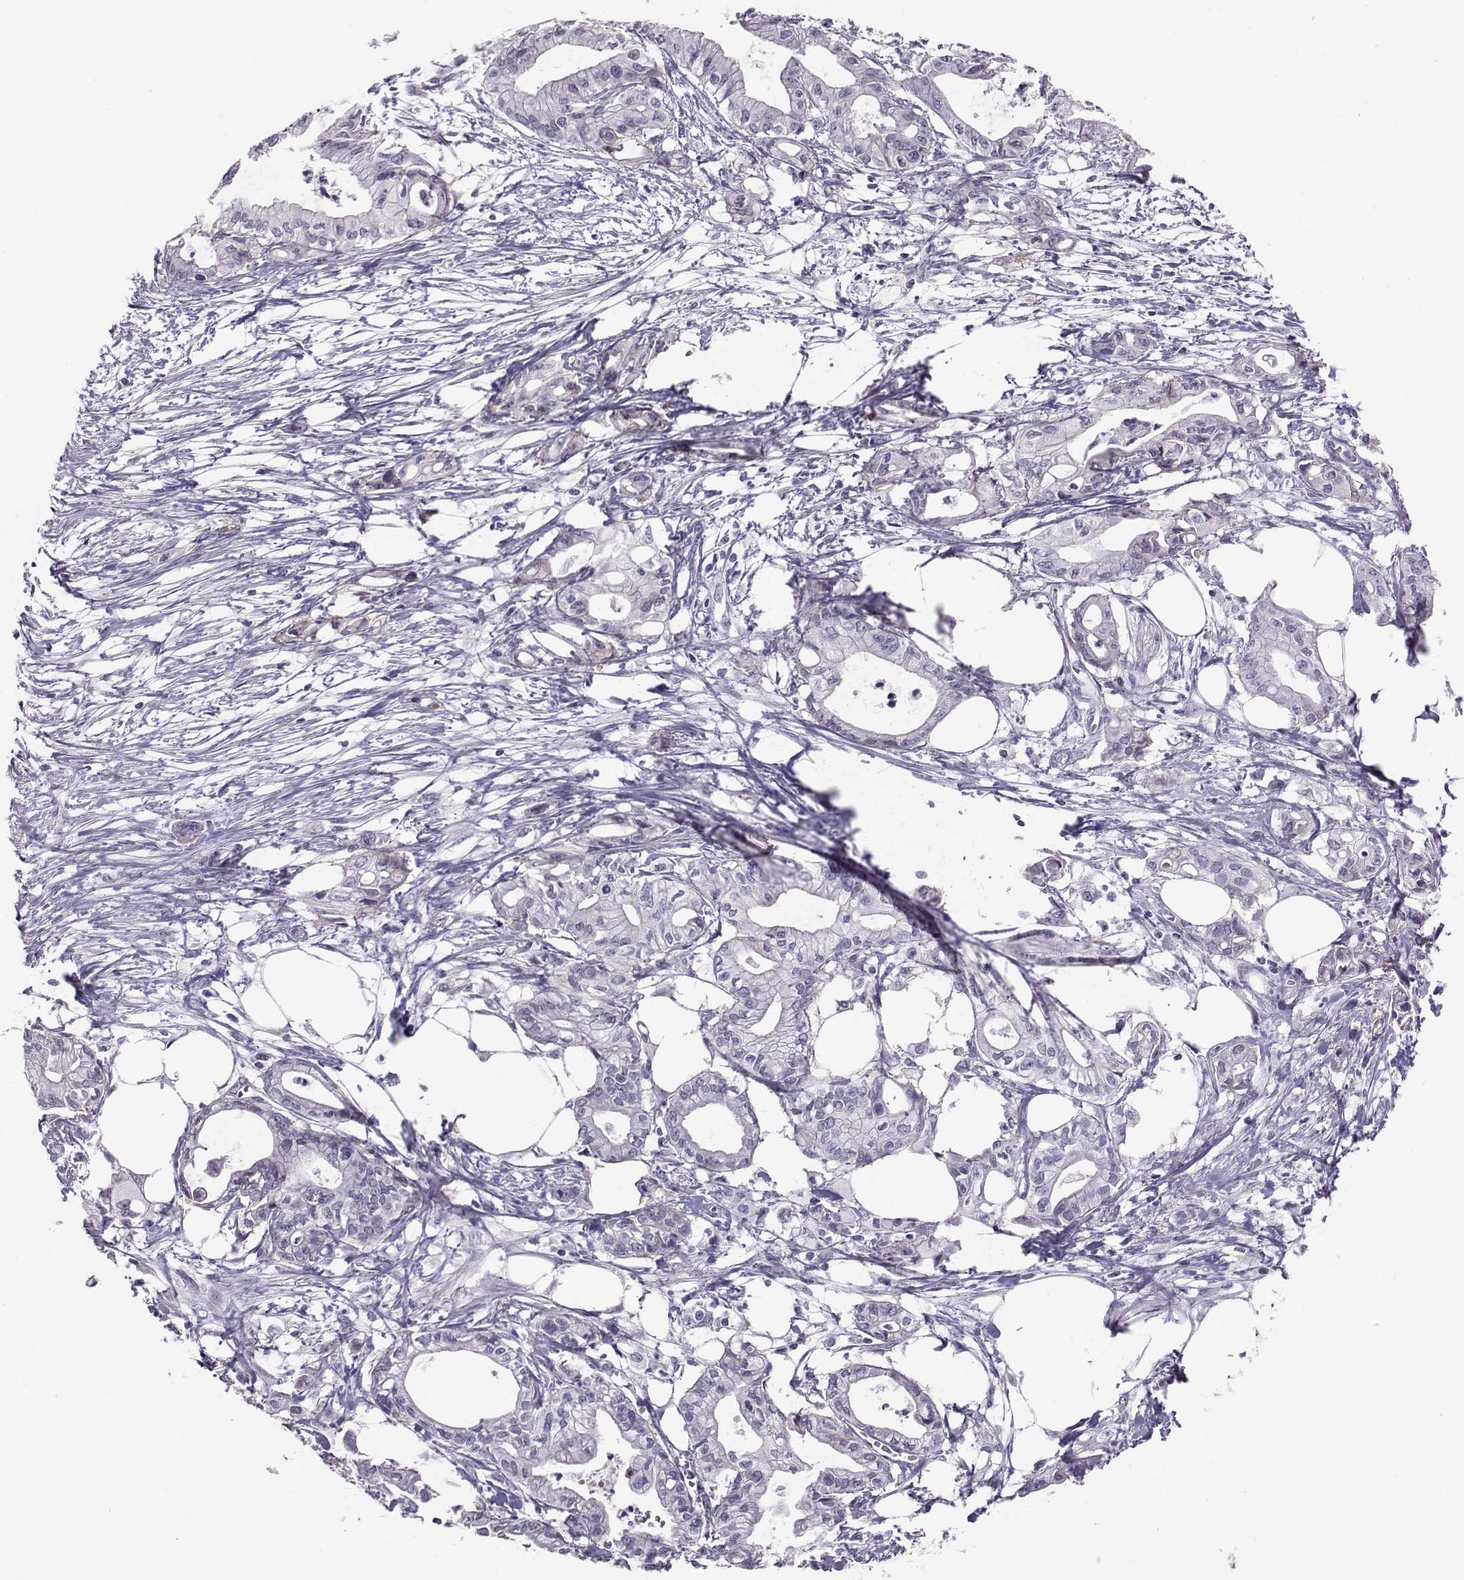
{"staining": {"intensity": "negative", "quantity": "none", "location": "none"}, "tissue": "pancreatic cancer", "cell_type": "Tumor cells", "image_type": "cancer", "snomed": [{"axis": "morphology", "description": "Adenocarcinoma, NOS"}, {"axis": "topography", "description": "Pancreas"}], "caption": "This is an immunohistochemistry photomicrograph of adenocarcinoma (pancreatic). There is no positivity in tumor cells.", "gene": "DNAAF1", "patient": {"sex": "male", "age": 71}}